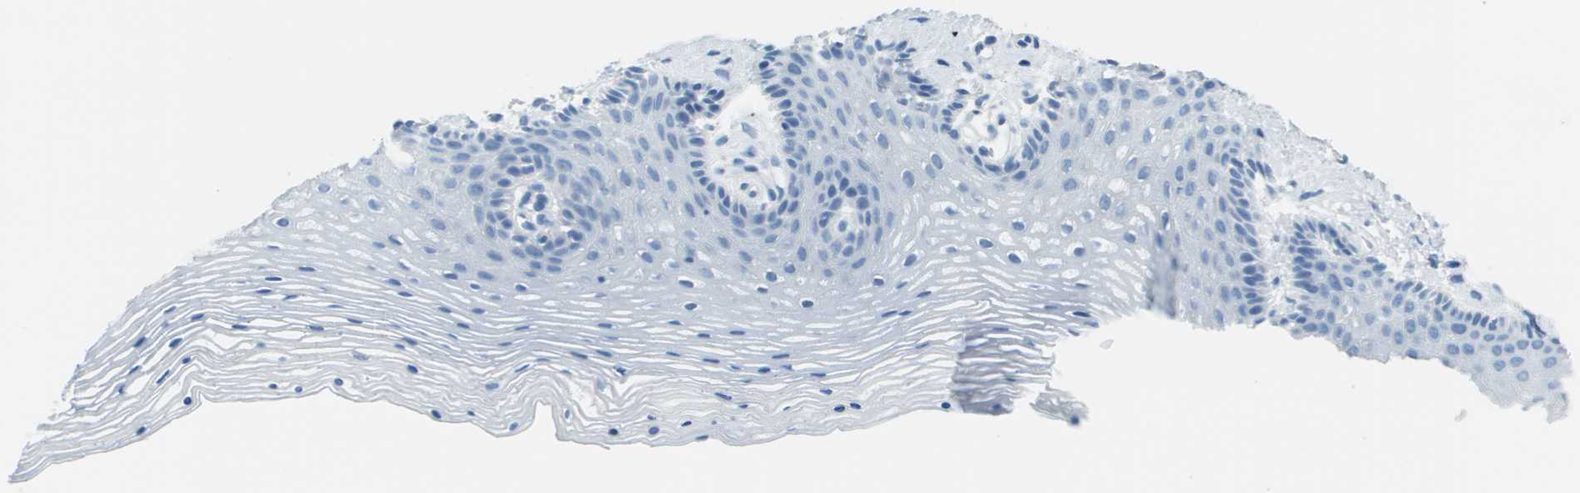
{"staining": {"intensity": "negative", "quantity": "none", "location": "none"}, "tissue": "vagina", "cell_type": "Squamous epithelial cells", "image_type": "normal", "snomed": [{"axis": "morphology", "description": "Normal tissue, NOS"}, {"axis": "topography", "description": "Vagina"}], "caption": "IHC micrograph of unremarkable vagina: human vagina stained with DAB shows no significant protein staining in squamous epithelial cells.", "gene": "PTGDR2", "patient": {"sex": "female", "age": 32}}